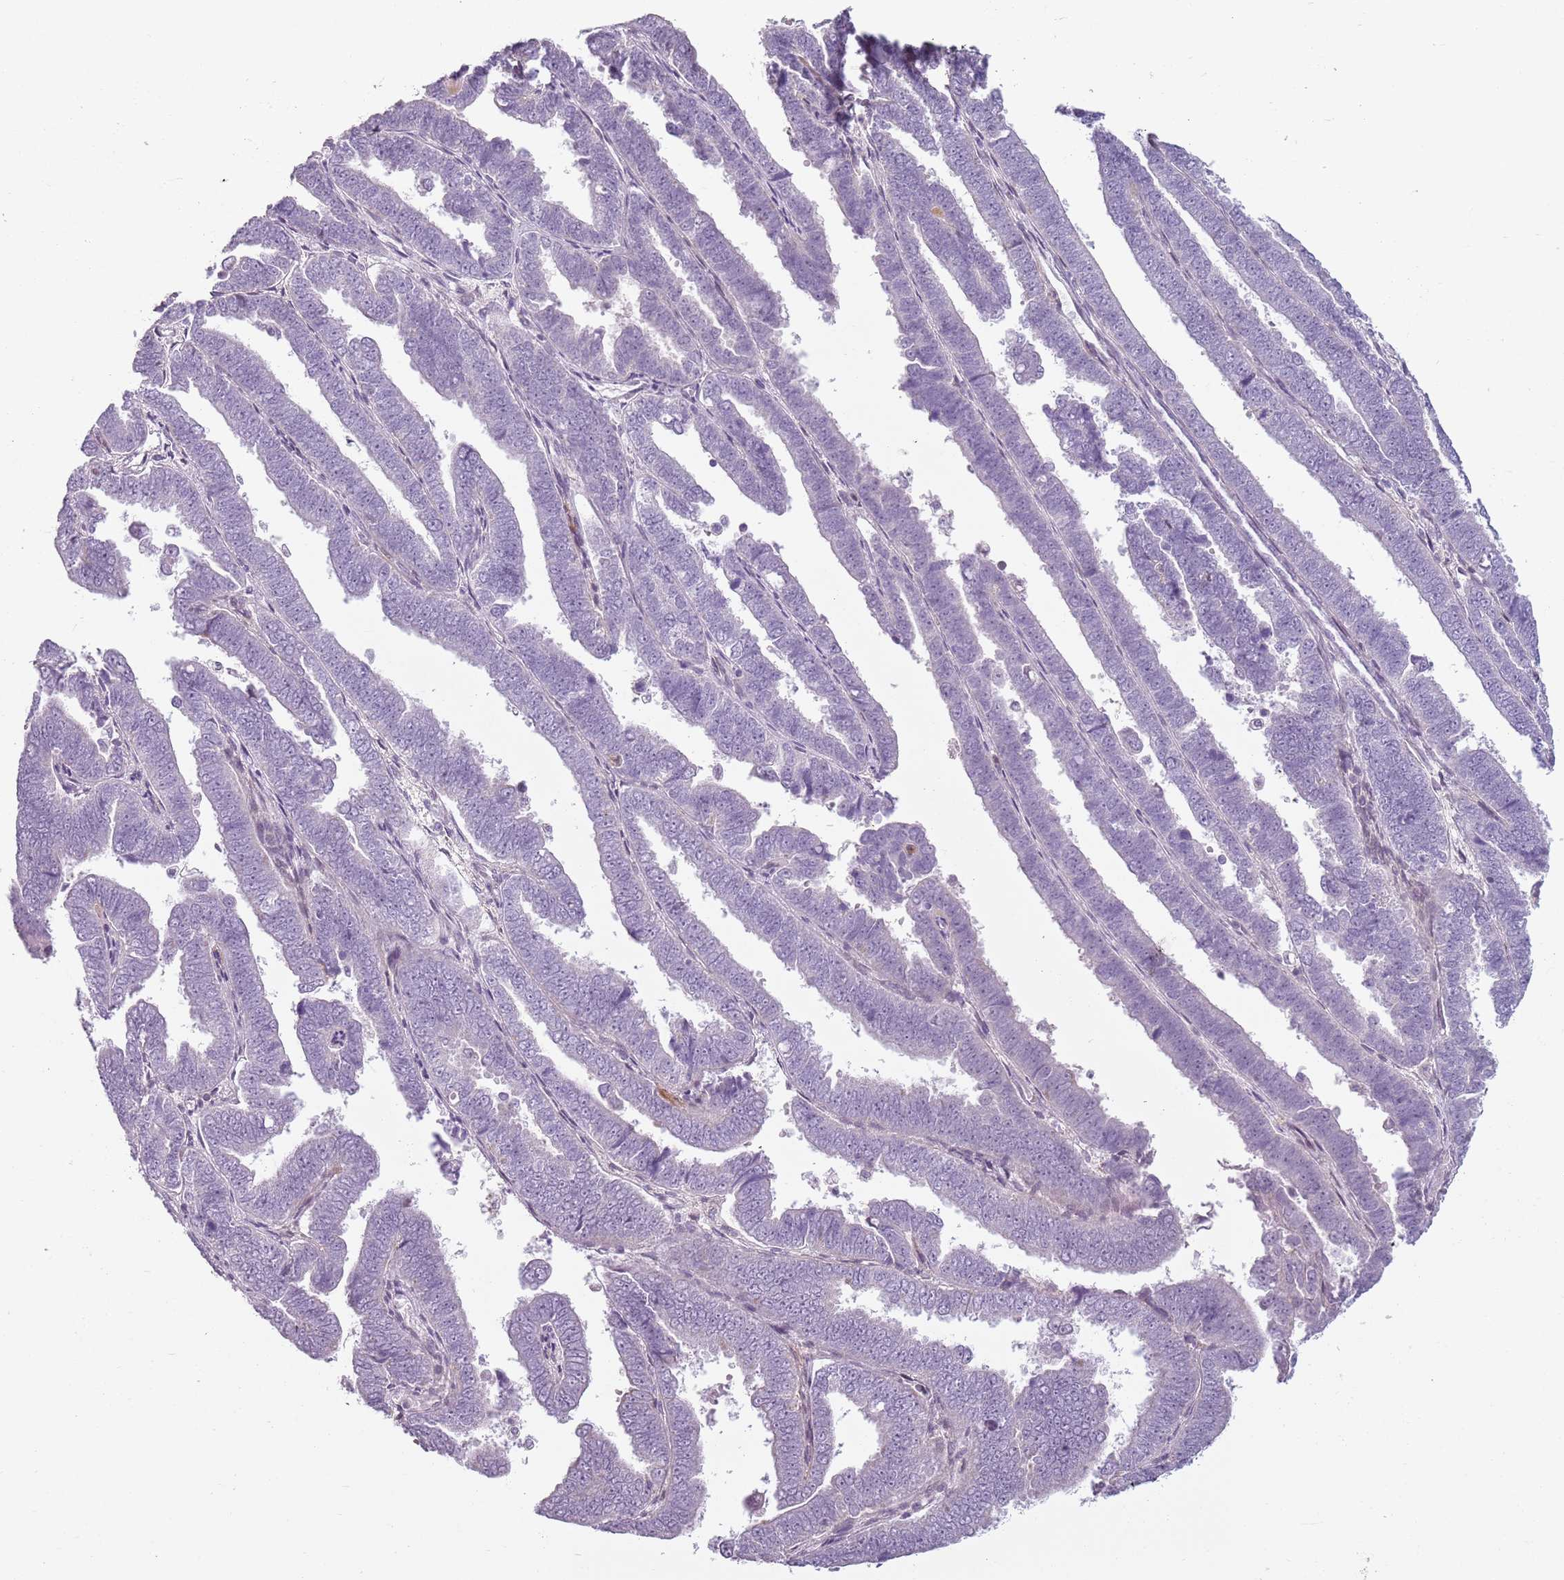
{"staining": {"intensity": "negative", "quantity": "none", "location": "none"}, "tissue": "endometrial cancer", "cell_type": "Tumor cells", "image_type": "cancer", "snomed": [{"axis": "morphology", "description": "Adenocarcinoma, NOS"}, {"axis": "topography", "description": "Endometrium"}], "caption": "DAB (3,3'-diaminobenzidine) immunohistochemical staining of human adenocarcinoma (endometrial) demonstrates no significant positivity in tumor cells.", "gene": "DEFB116", "patient": {"sex": "female", "age": 75}}